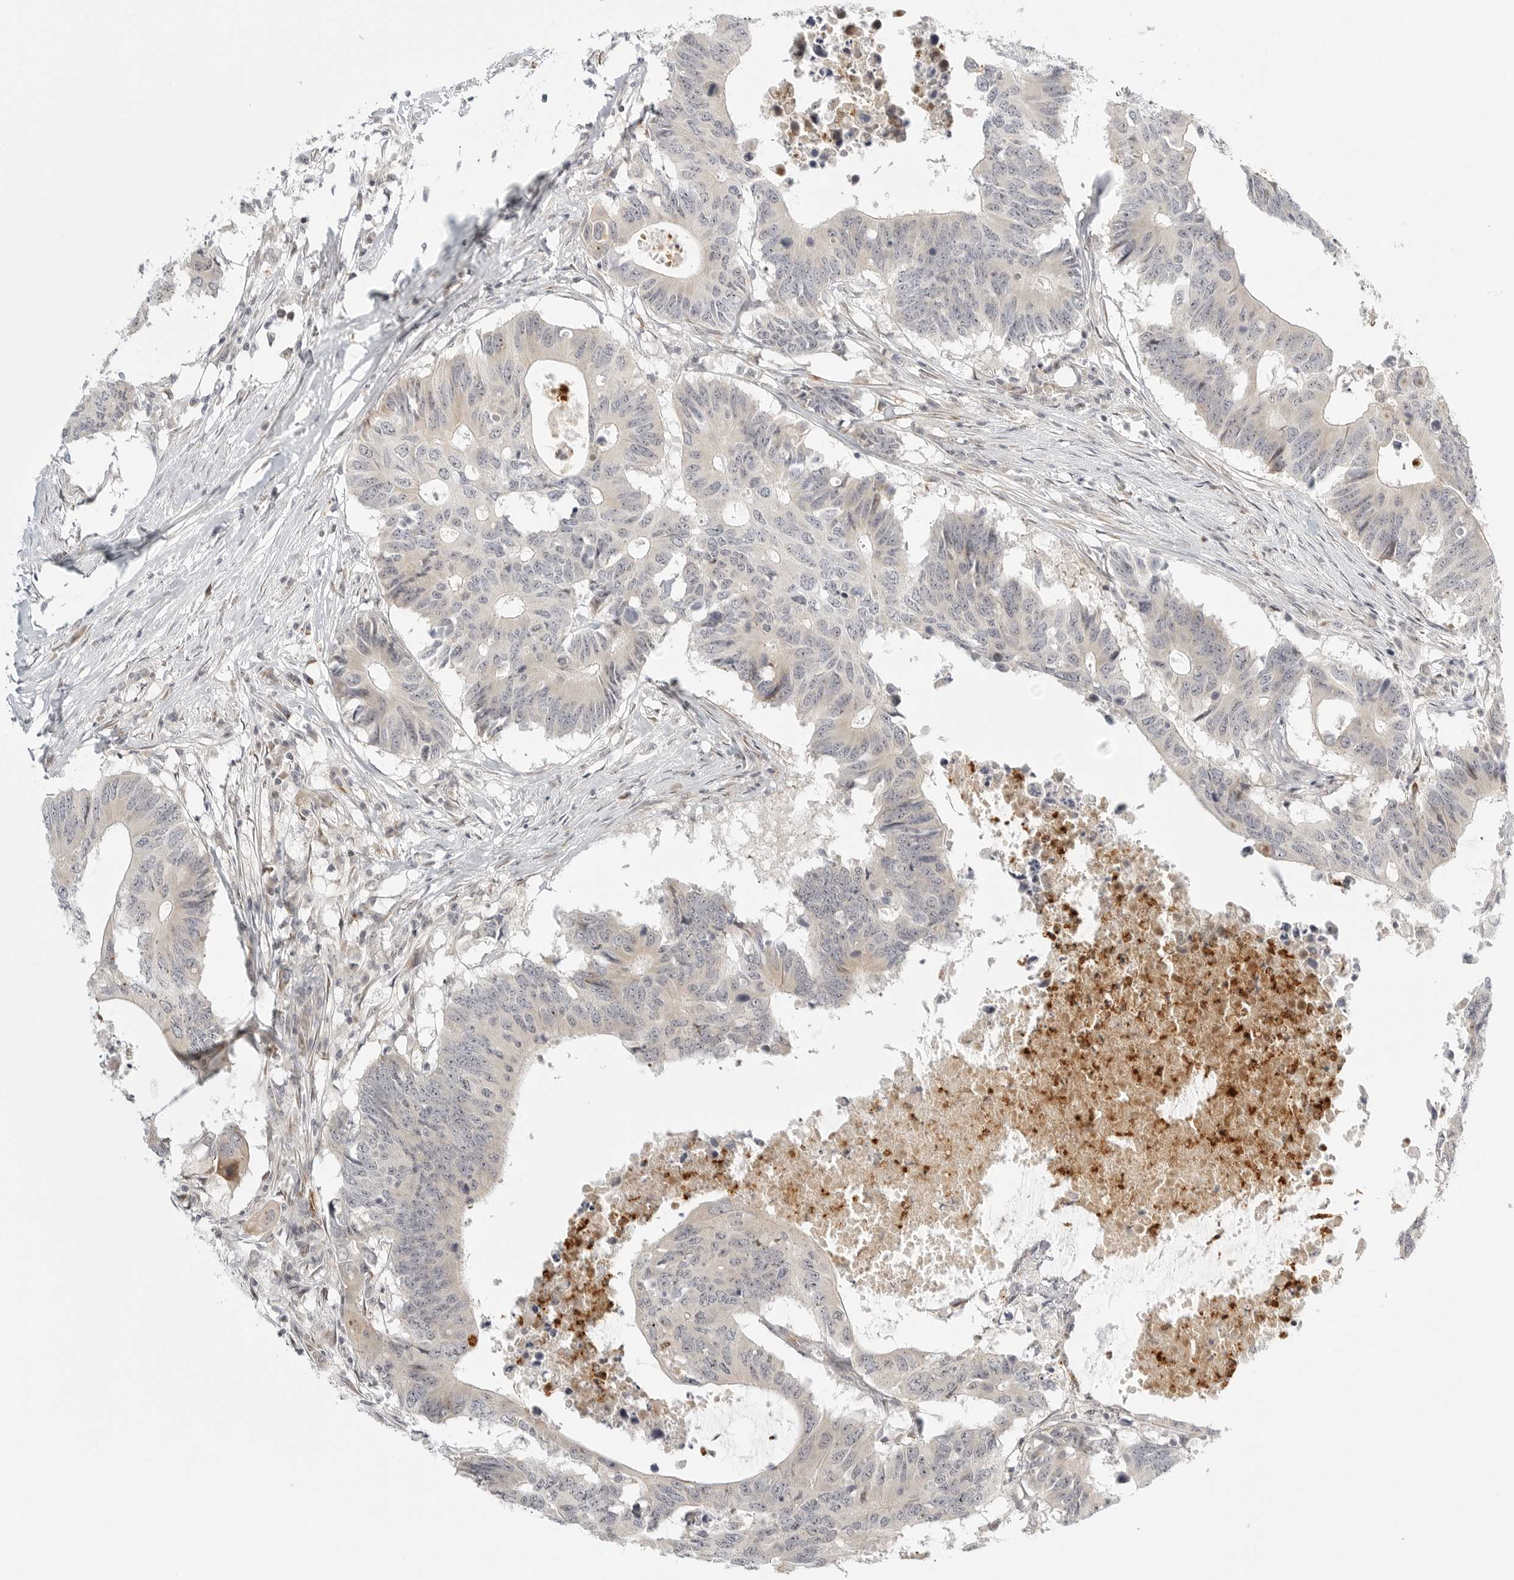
{"staining": {"intensity": "weak", "quantity": "25%-75%", "location": "nuclear"}, "tissue": "colorectal cancer", "cell_type": "Tumor cells", "image_type": "cancer", "snomed": [{"axis": "morphology", "description": "Adenocarcinoma, NOS"}, {"axis": "topography", "description": "Colon"}], "caption": "This is a micrograph of immunohistochemistry staining of colorectal cancer (adenocarcinoma), which shows weak expression in the nuclear of tumor cells.", "gene": "DSCC1", "patient": {"sex": "male", "age": 71}}